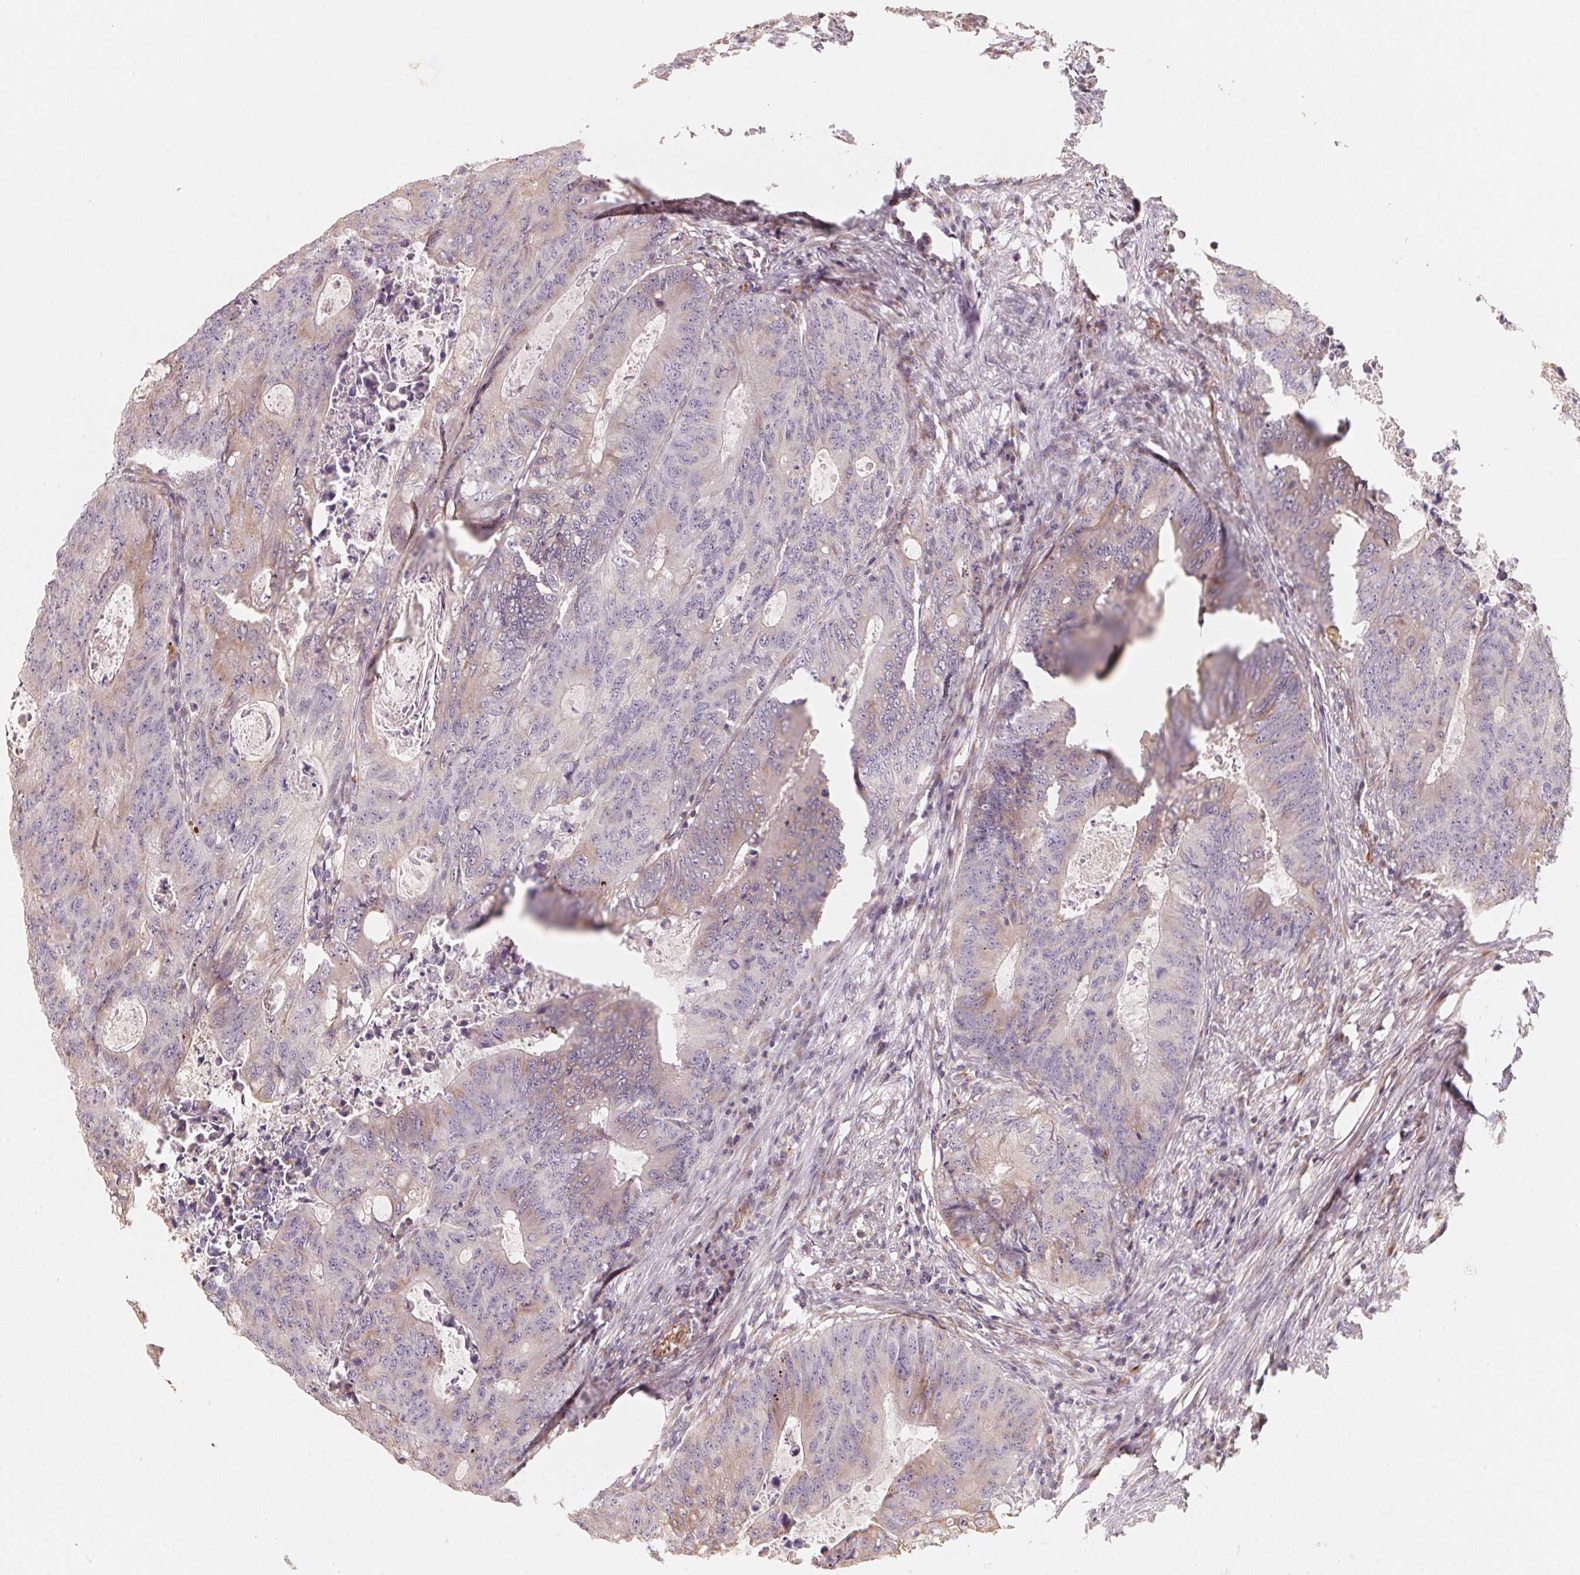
{"staining": {"intensity": "weak", "quantity": "<25%", "location": "cytoplasmic/membranous"}, "tissue": "colorectal cancer", "cell_type": "Tumor cells", "image_type": "cancer", "snomed": [{"axis": "morphology", "description": "Adenocarcinoma, NOS"}, {"axis": "topography", "description": "Colon"}], "caption": "Immunohistochemistry (IHC) image of neoplastic tissue: human colorectal adenocarcinoma stained with DAB displays no significant protein positivity in tumor cells.", "gene": "TSPAN12", "patient": {"sex": "male", "age": 67}}